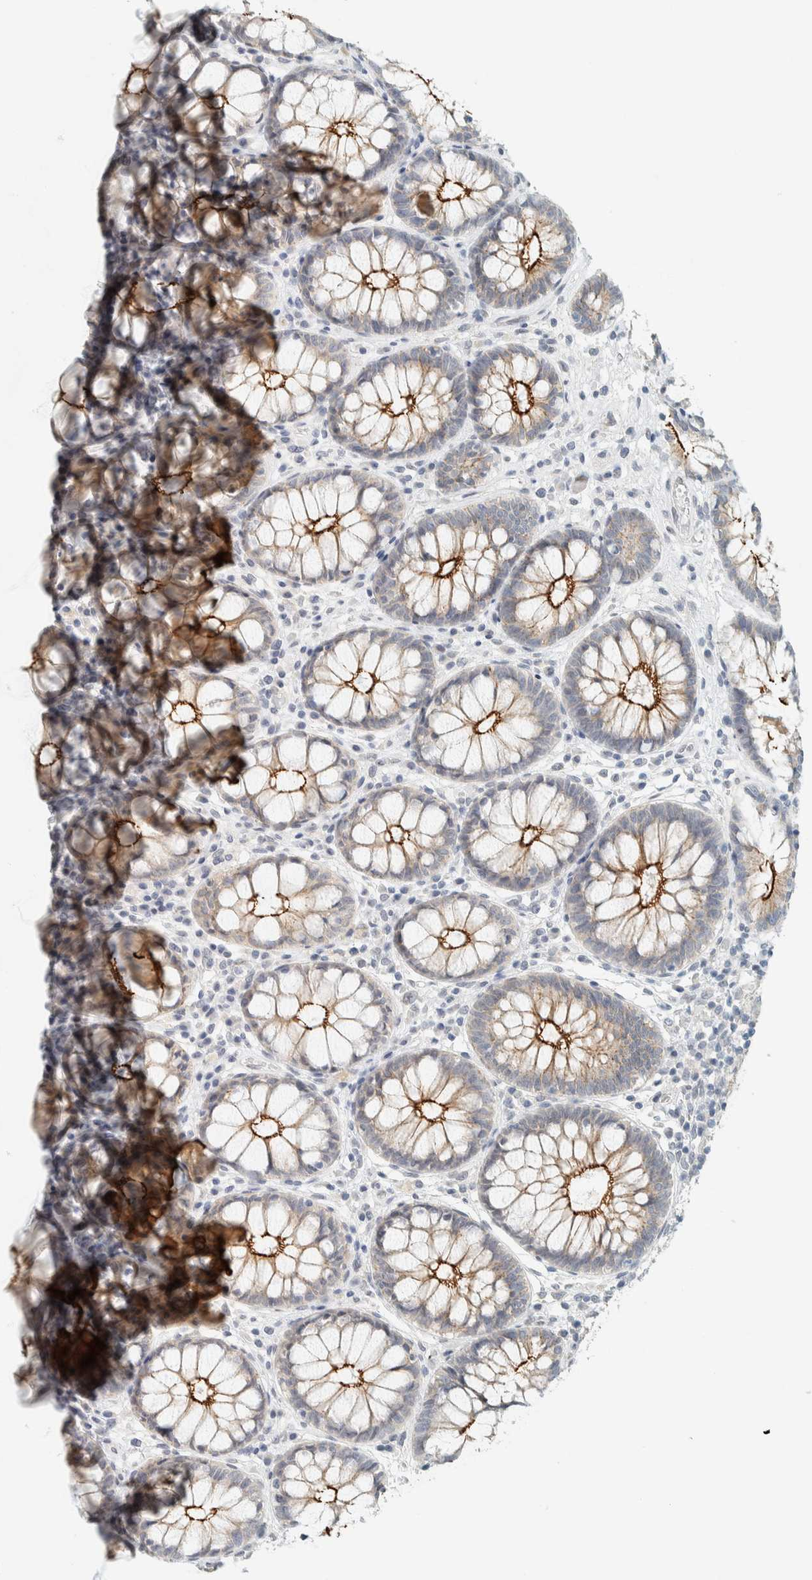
{"staining": {"intensity": "strong", "quantity": "25%-75%", "location": "cytoplasmic/membranous"}, "tissue": "rectum", "cell_type": "Glandular cells", "image_type": "normal", "snomed": [{"axis": "morphology", "description": "Normal tissue, NOS"}, {"axis": "topography", "description": "Rectum"}], "caption": "Immunohistochemical staining of unremarkable rectum reveals high levels of strong cytoplasmic/membranous positivity in approximately 25%-75% of glandular cells. Immunohistochemistry stains the protein in brown and the nuclei are stained blue.", "gene": "C1QTNF12", "patient": {"sex": "male", "age": 64}}